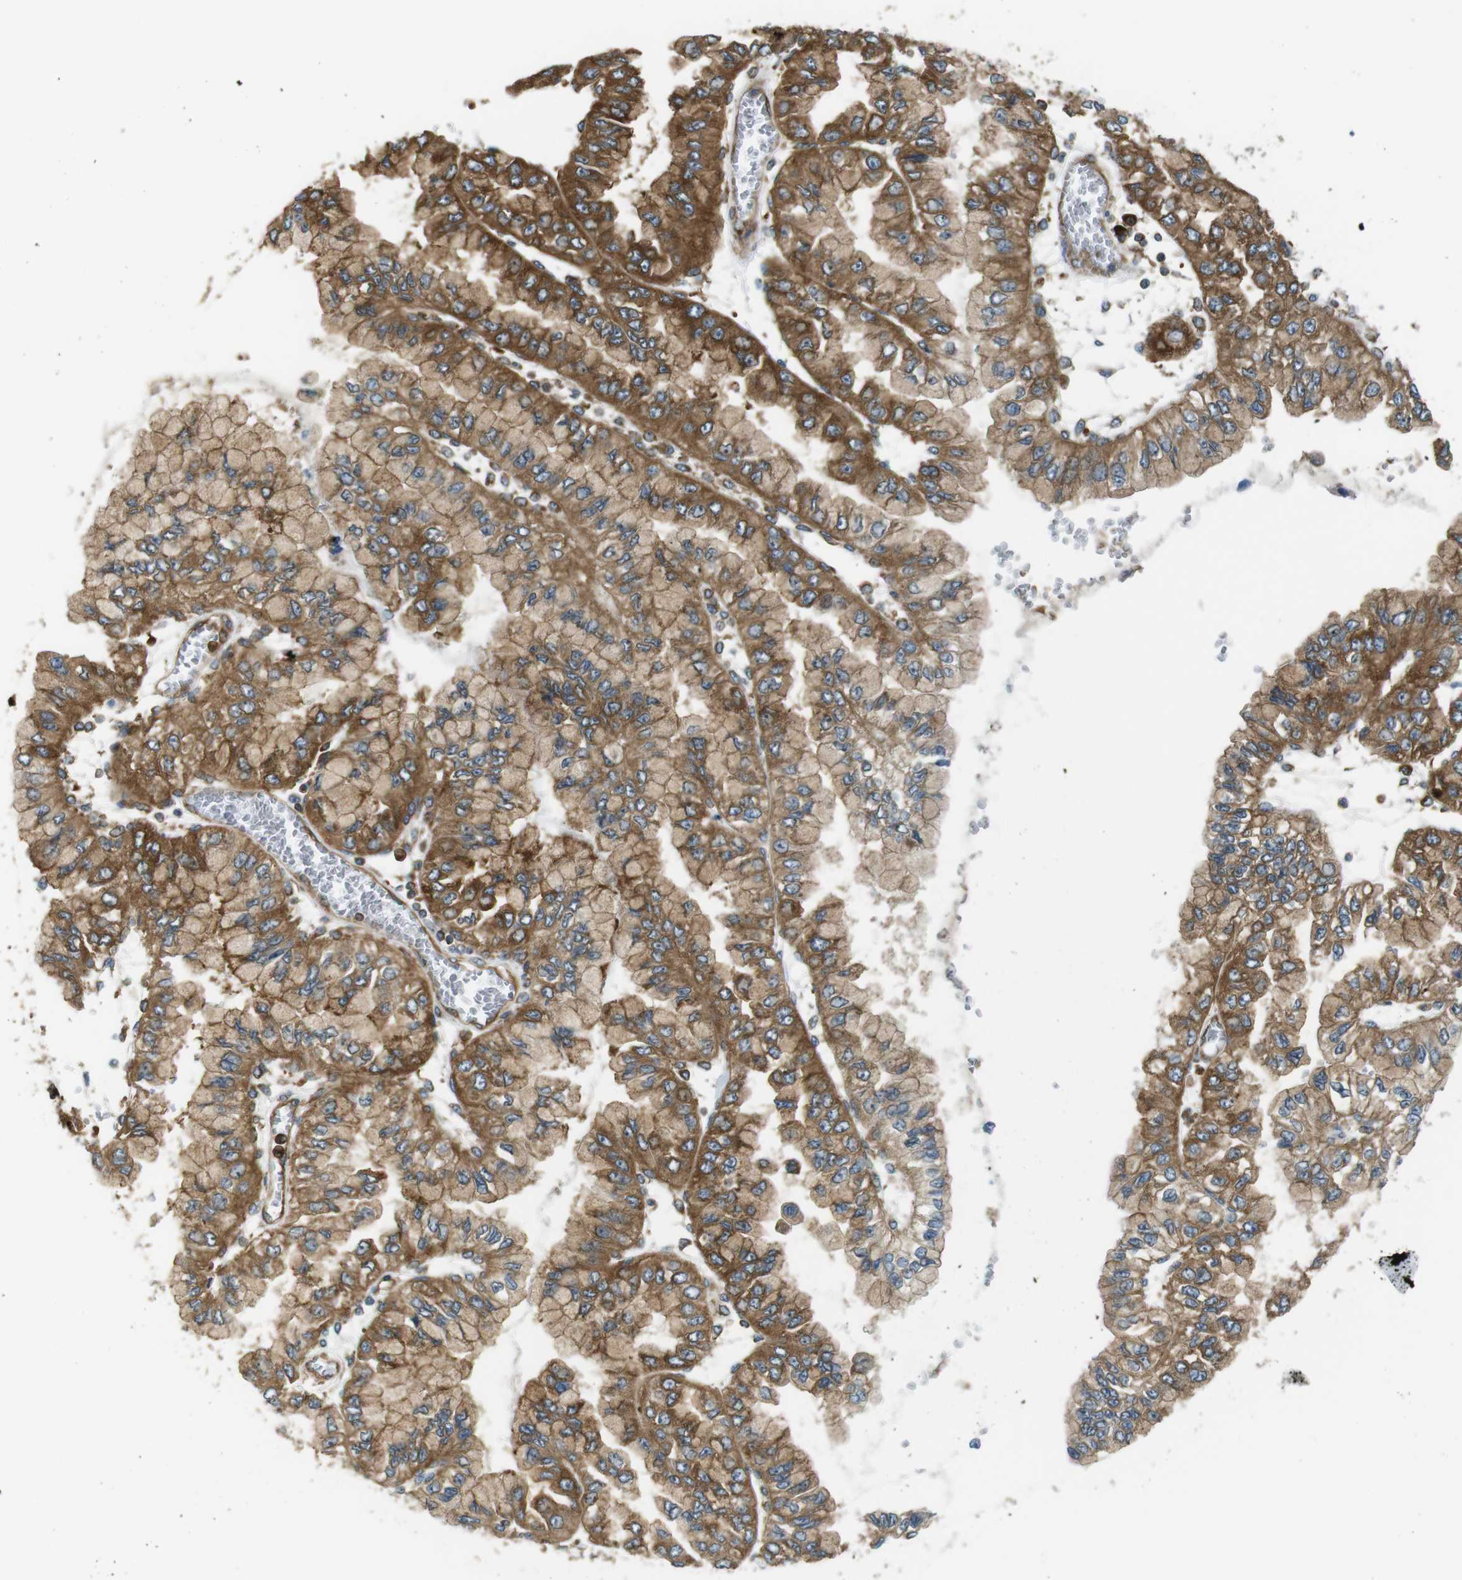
{"staining": {"intensity": "moderate", "quantity": ">75%", "location": "cytoplasmic/membranous"}, "tissue": "liver cancer", "cell_type": "Tumor cells", "image_type": "cancer", "snomed": [{"axis": "morphology", "description": "Cholangiocarcinoma"}, {"axis": "topography", "description": "Liver"}], "caption": "Immunohistochemical staining of human liver cancer (cholangiocarcinoma) exhibits medium levels of moderate cytoplasmic/membranous protein positivity in about >75% of tumor cells.", "gene": "TSC1", "patient": {"sex": "female", "age": 79}}